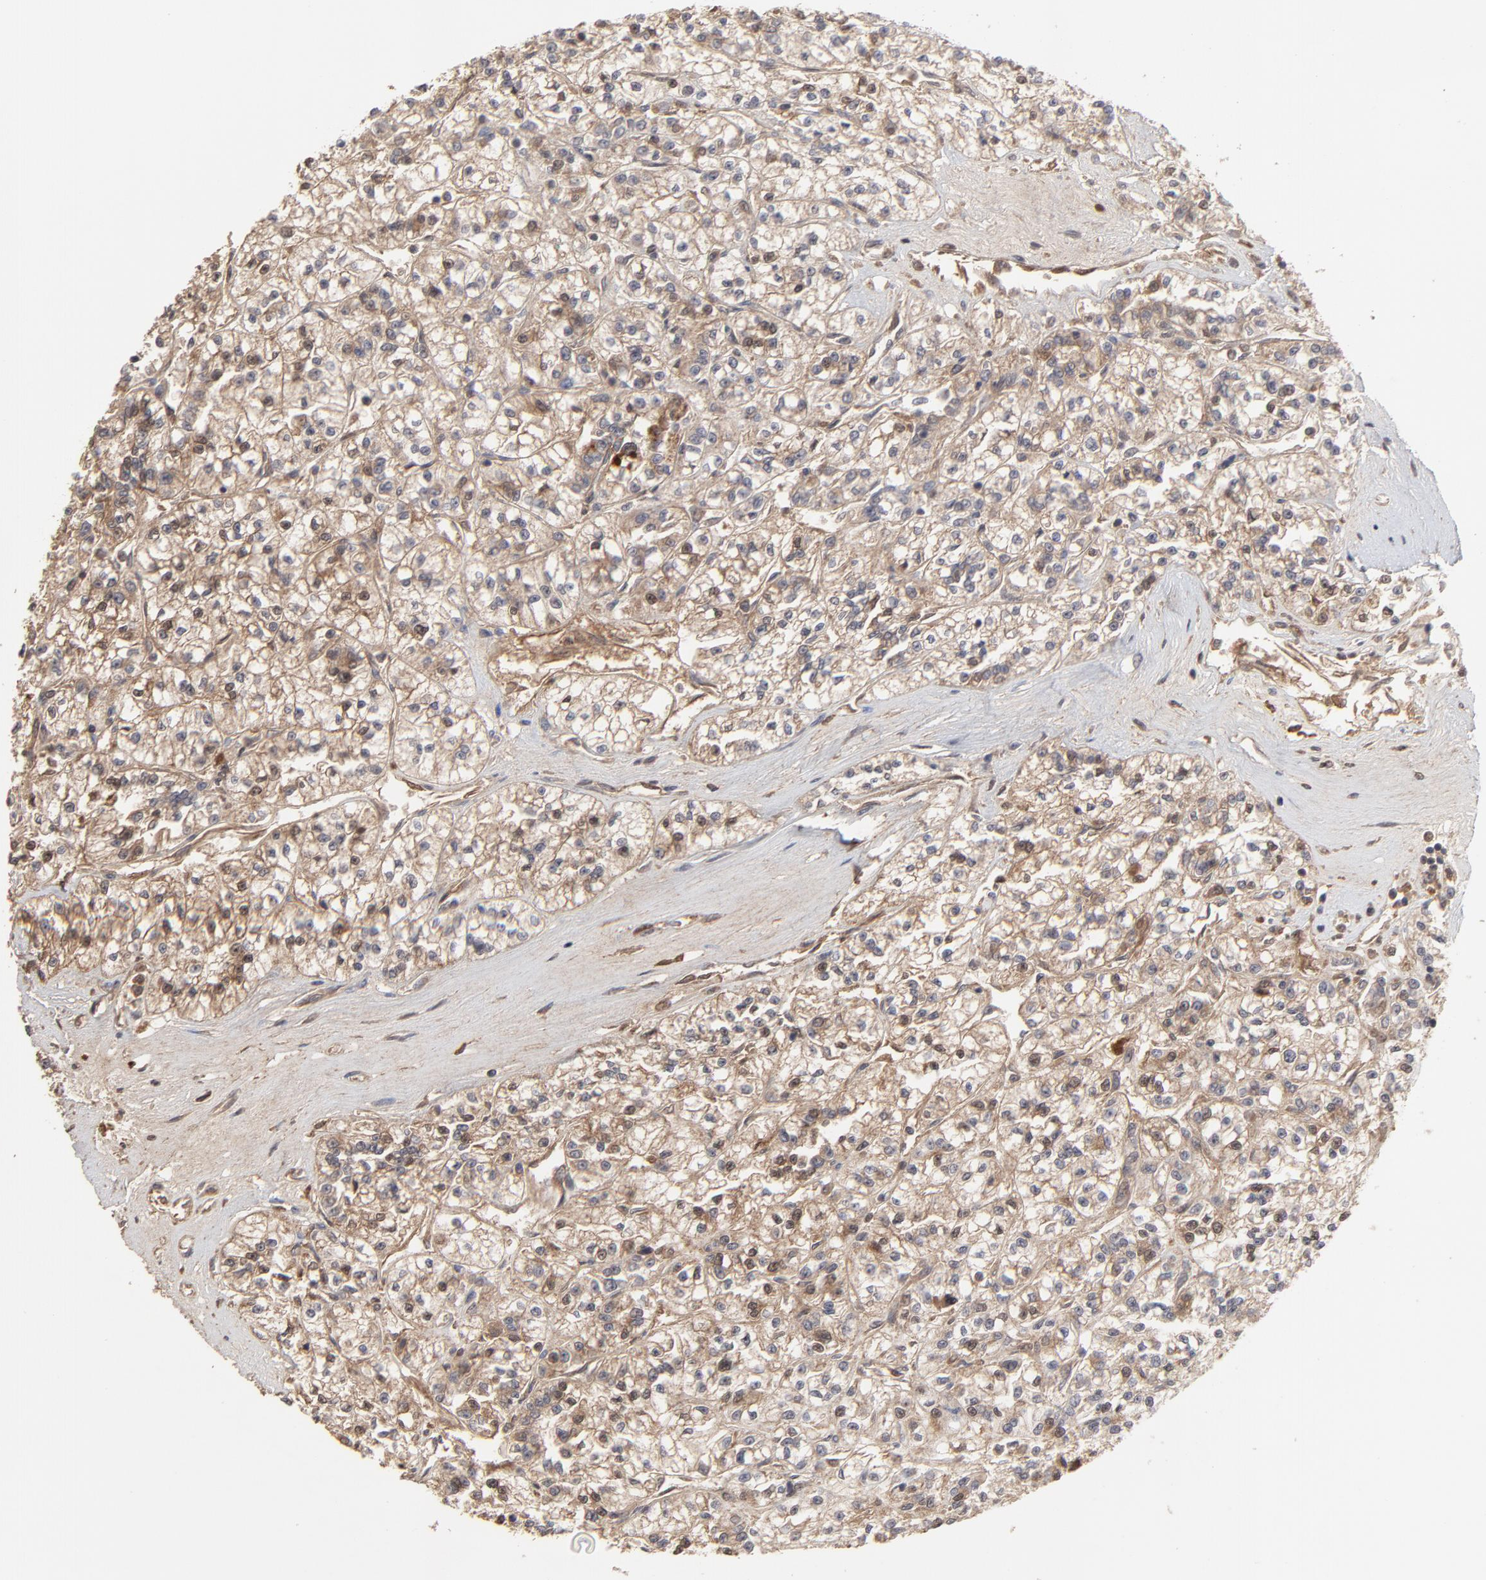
{"staining": {"intensity": "moderate", "quantity": ">75%", "location": "cytoplasmic/membranous"}, "tissue": "renal cancer", "cell_type": "Tumor cells", "image_type": "cancer", "snomed": [{"axis": "morphology", "description": "Adenocarcinoma, NOS"}, {"axis": "topography", "description": "Kidney"}], "caption": "A brown stain shows moderate cytoplasmic/membranous staining of a protein in human renal cancer tumor cells.", "gene": "VPREB3", "patient": {"sex": "female", "age": 76}}